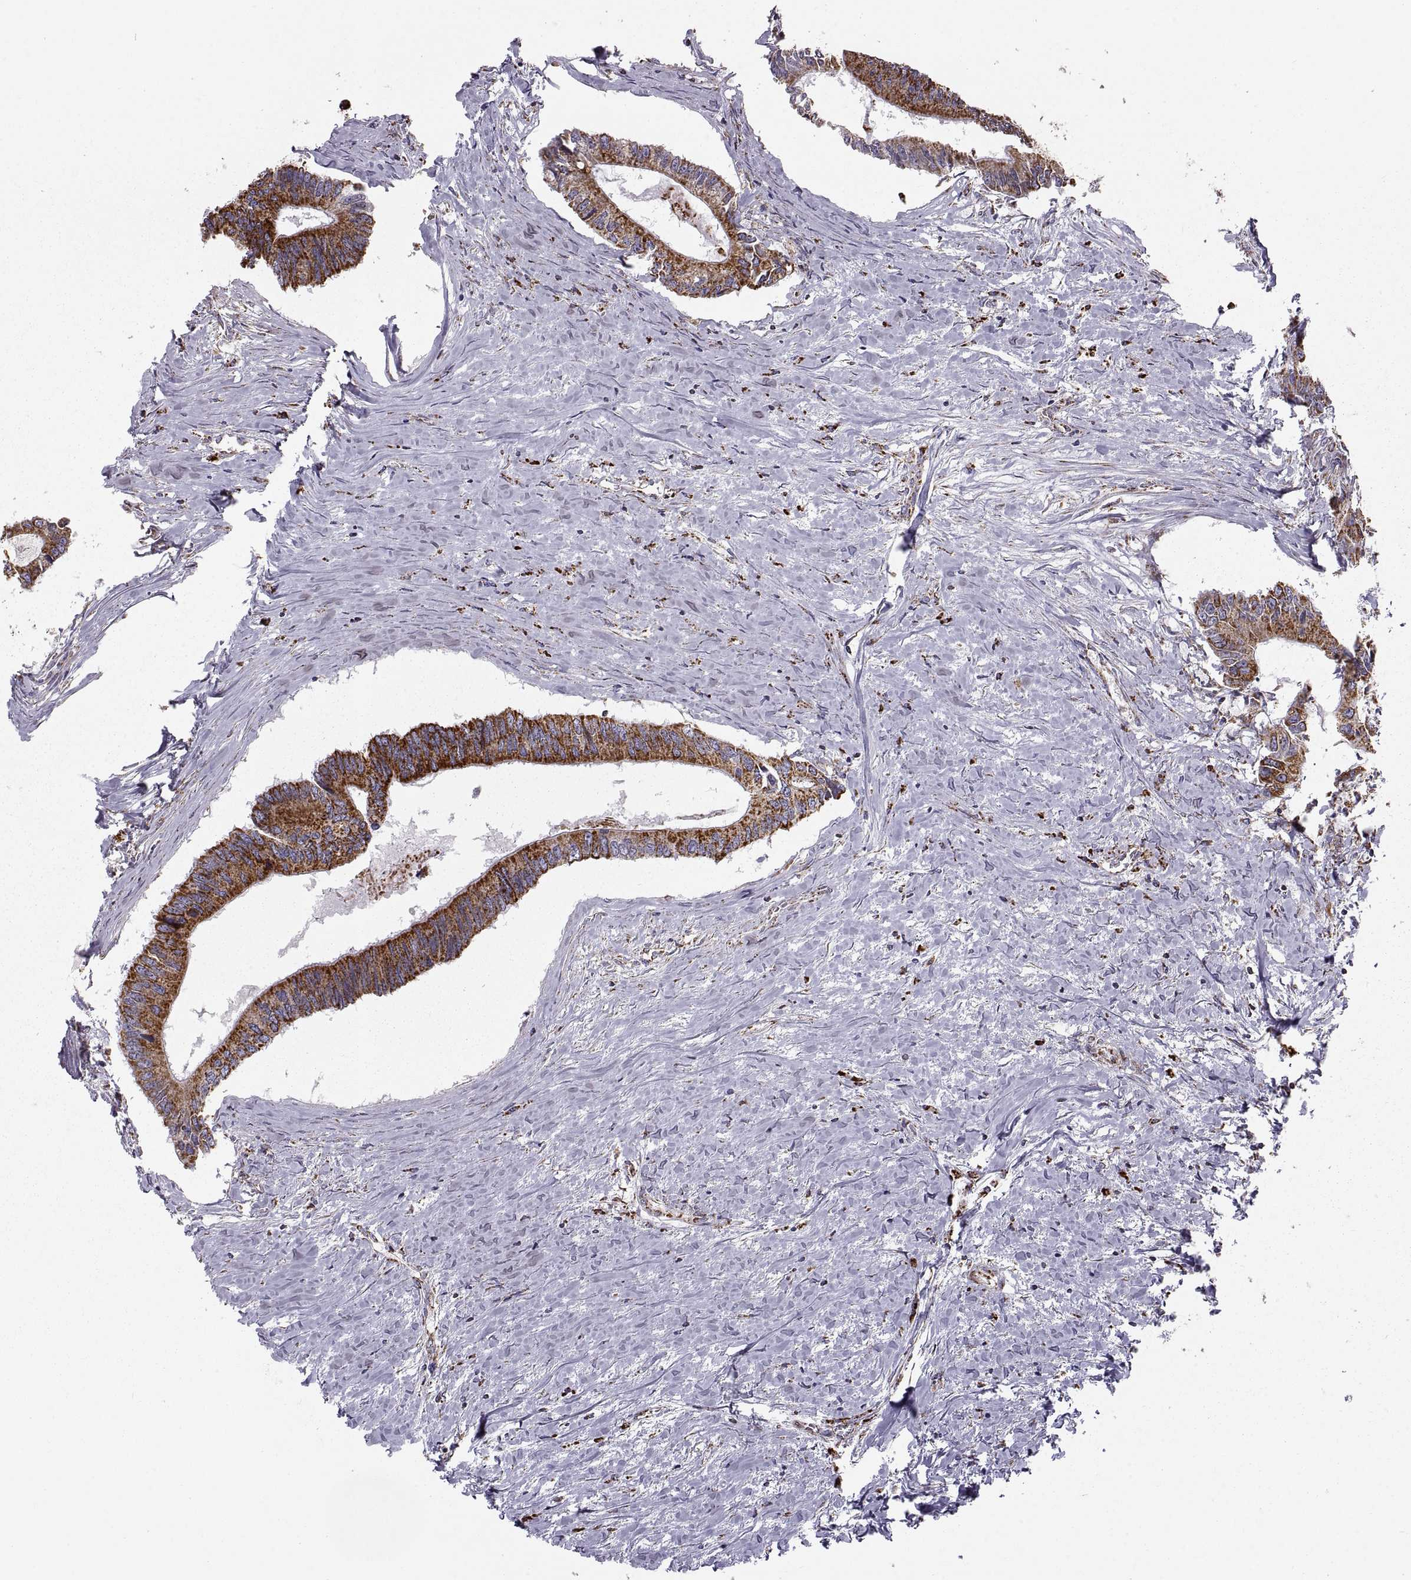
{"staining": {"intensity": "strong", "quantity": ">75%", "location": "cytoplasmic/membranous"}, "tissue": "colorectal cancer", "cell_type": "Tumor cells", "image_type": "cancer", "snomed": [{"axis": "morphology", "description": "Adenocarcinoma, NOS"}, {"axis": "topography", "description": "Colon"}], "caption": "Protein staining reveals strong cytoplasmic/membranous expression in about >75% of tumor cells in colorectal cancer (adenocarcinoma). (brown staining indicates protein expression, while blue staining denotes nuclei).", "gene": "ARSD", "patient": {"sex": "male", "age": 53}}